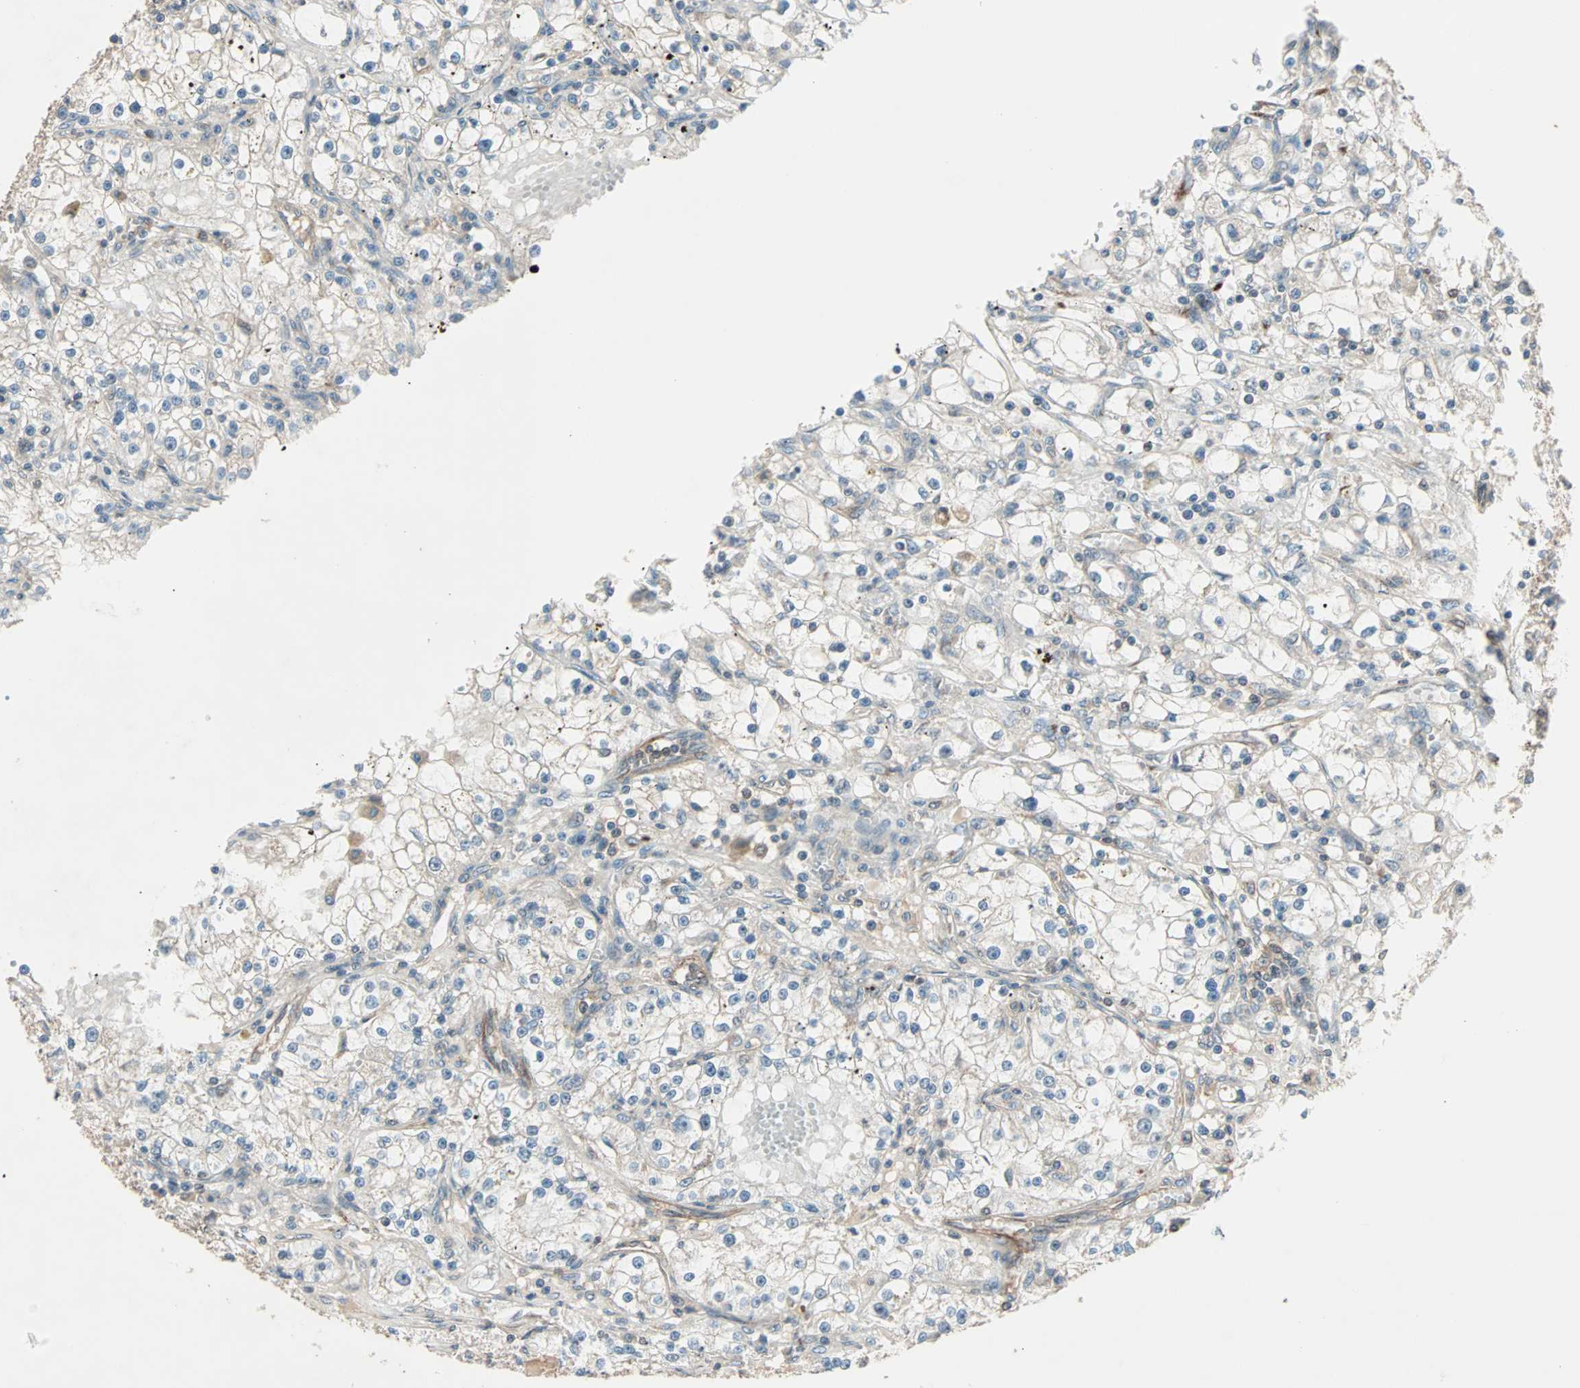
{"staining": {"intensity": "negative", "quantity": "none", "location": "none"}, "tissue": "renal cancer", "cell_type": "Tumor cells", "image_type": "cancer", "snomed": [{"axis": "morphology", "description": "Adenocarcinoma, NOS"}, {"axis": "topography", "description": "Kidney"}], "caption": "This is a photomicrograph of immunohistochemistry (IHC) staining of renal adenocarcinoma, which shows no expression in tumor cells.", "gene": "MAP3K21", "patient": {"sex": "male", "age": 56}}